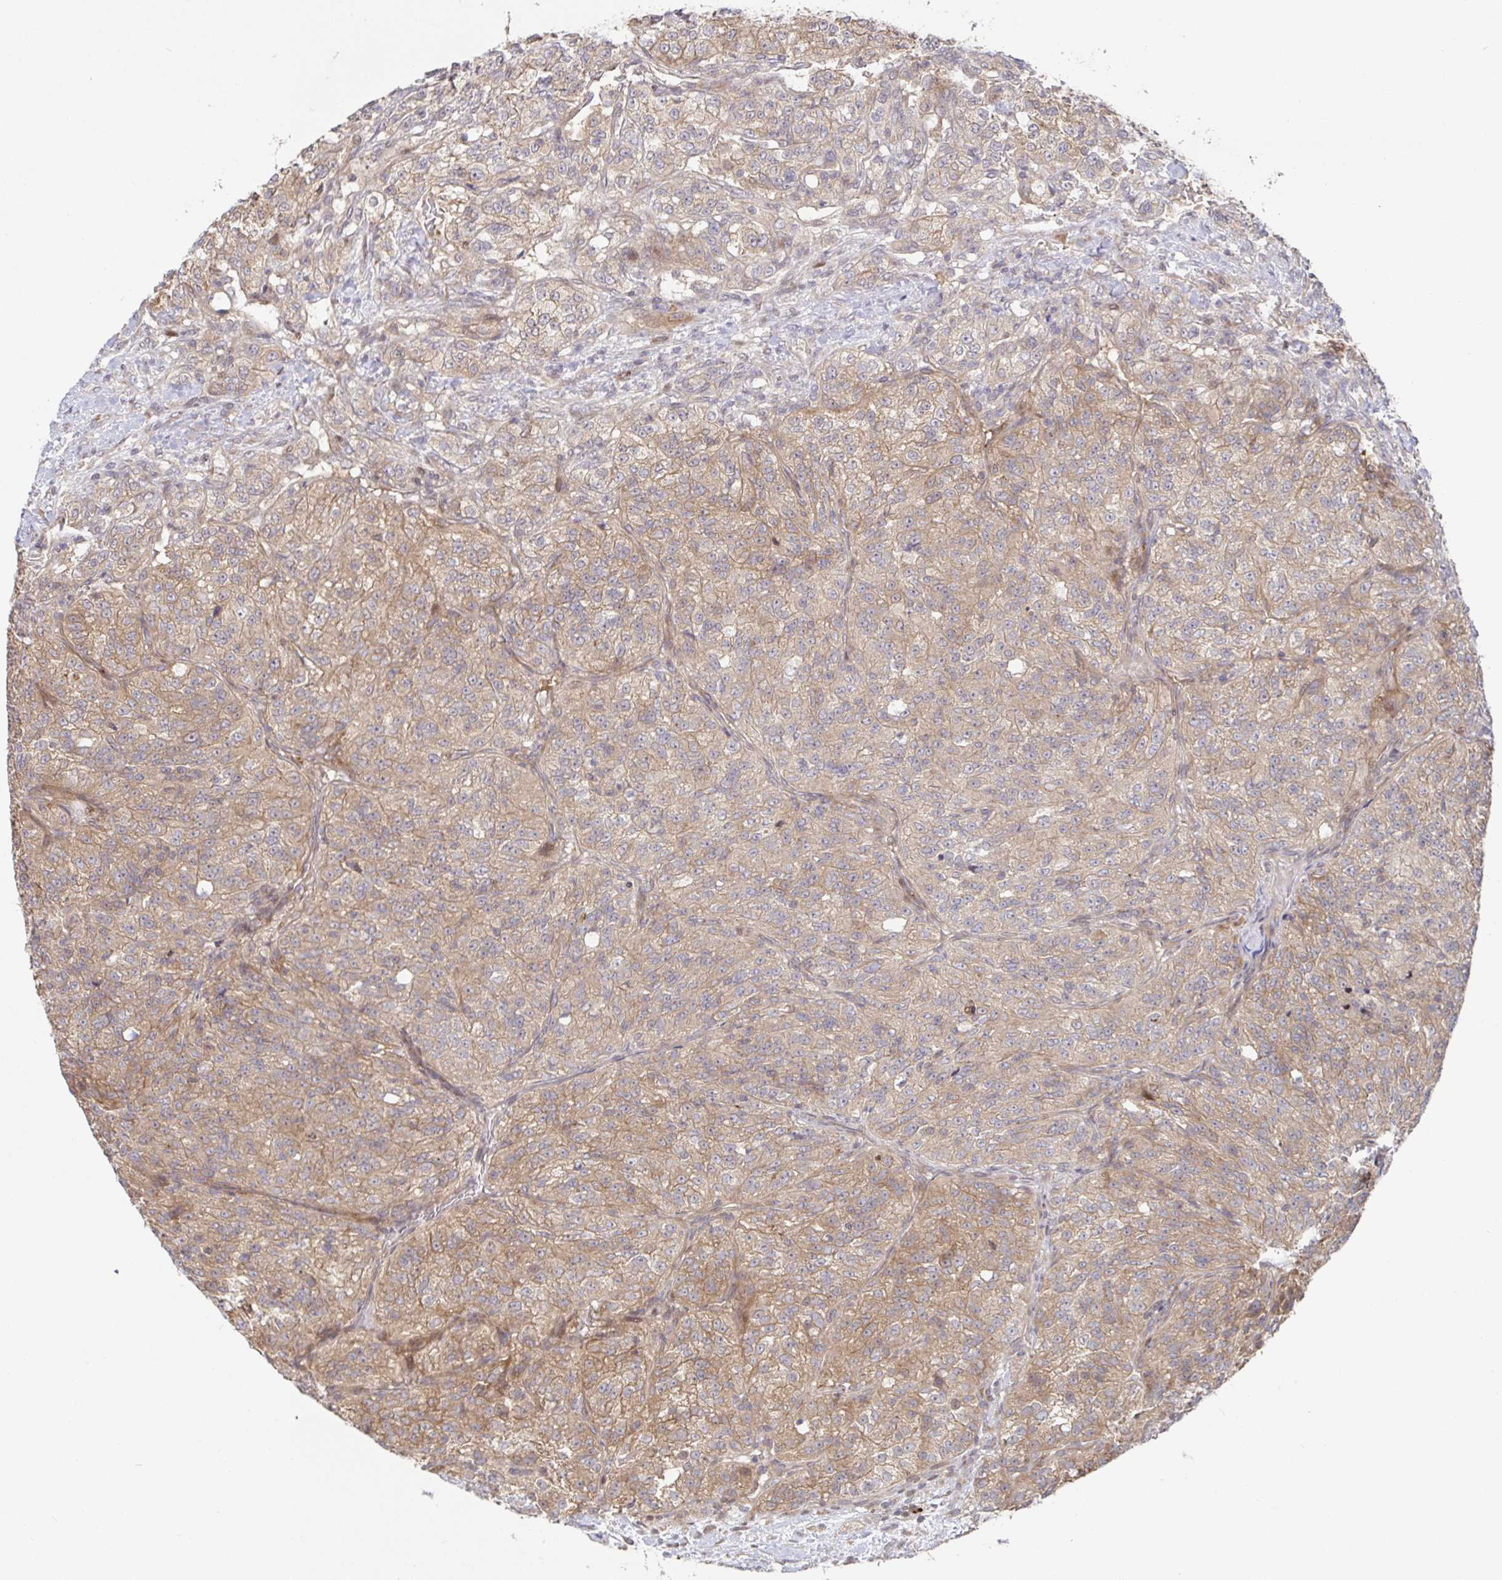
{"staining": {"intensity": "weak", "quantity": ">75%", "location": "cytoplasmic/membranous"}, "tissue": "renal cancer", "cell_type": "Tumor cells", "image_type": "cancer", "snomed": [{"axis": "morphology", "description": "Adenocarcinoma, NOS"}, {"axis": "topography", "description": "Kidney"}], "caption": "Tumor cells display weak cytoplasmic/membranous expression in about >75% of cells in renal cancer.", "gene": "AACS", "patient": {"sex": "female", "age": 63}}